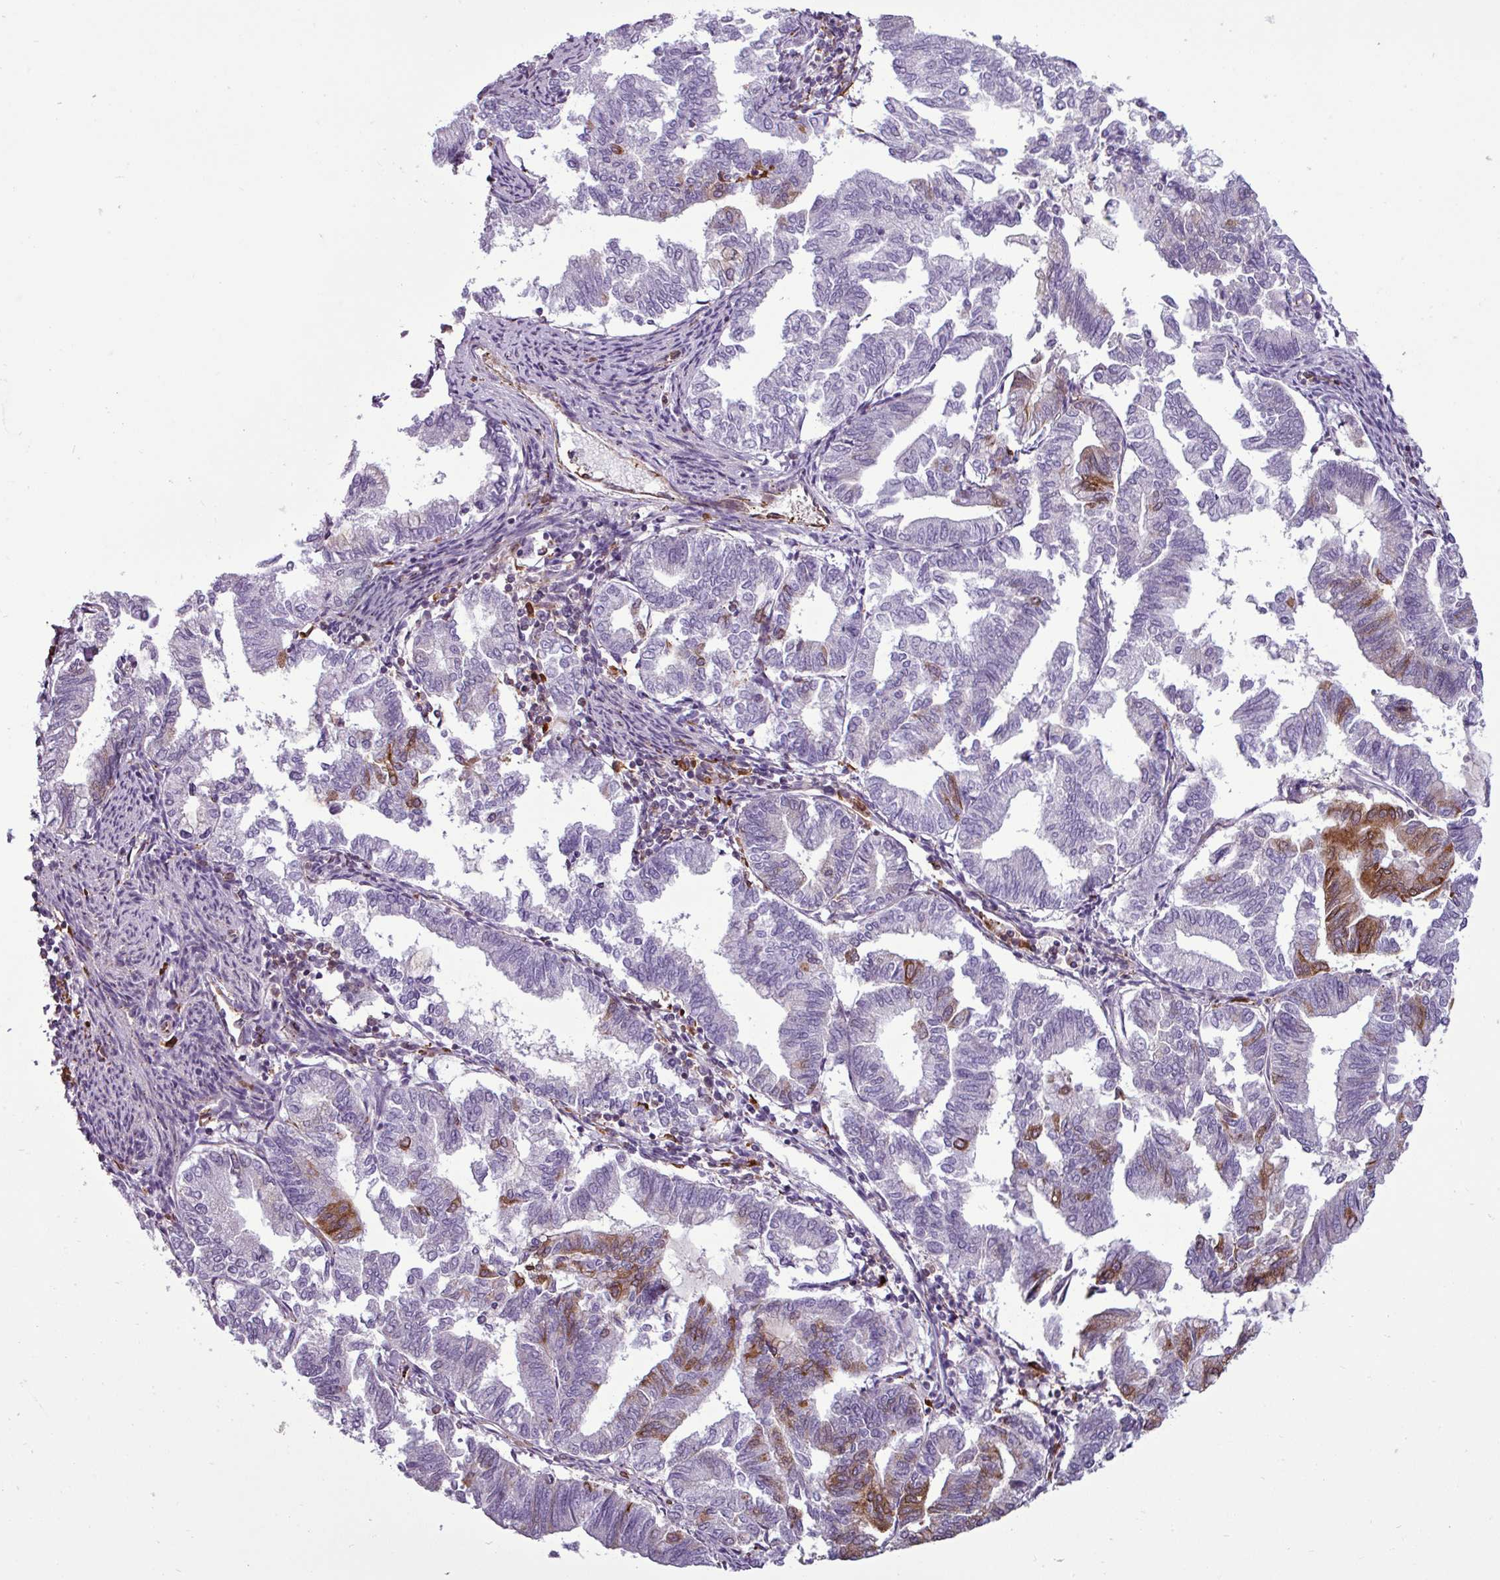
{"staining": {"intensity": "moderate", "quantity": "<25%", "location": "cytoplasmic/membranous"}, "tissue": "endometrial cancer", "cell_type": "Tumor cells", "image_type": "cancer", "snomed": [{"axis": "morphology", "description": "Adenocarcinoma, NOS"}, {"axis": "topography", "description": "Endometrium"}], "caption": "IHC (DAB (3,3'-diaminobenzidine)) staining of human adenocarcinoma (endometrial) exhibits moderate cytoplasmic/membranous protein expression in about <25% of tumor cells.", "gene": "PACSIN2", "patient": {"sex": "female", "age": 79}}